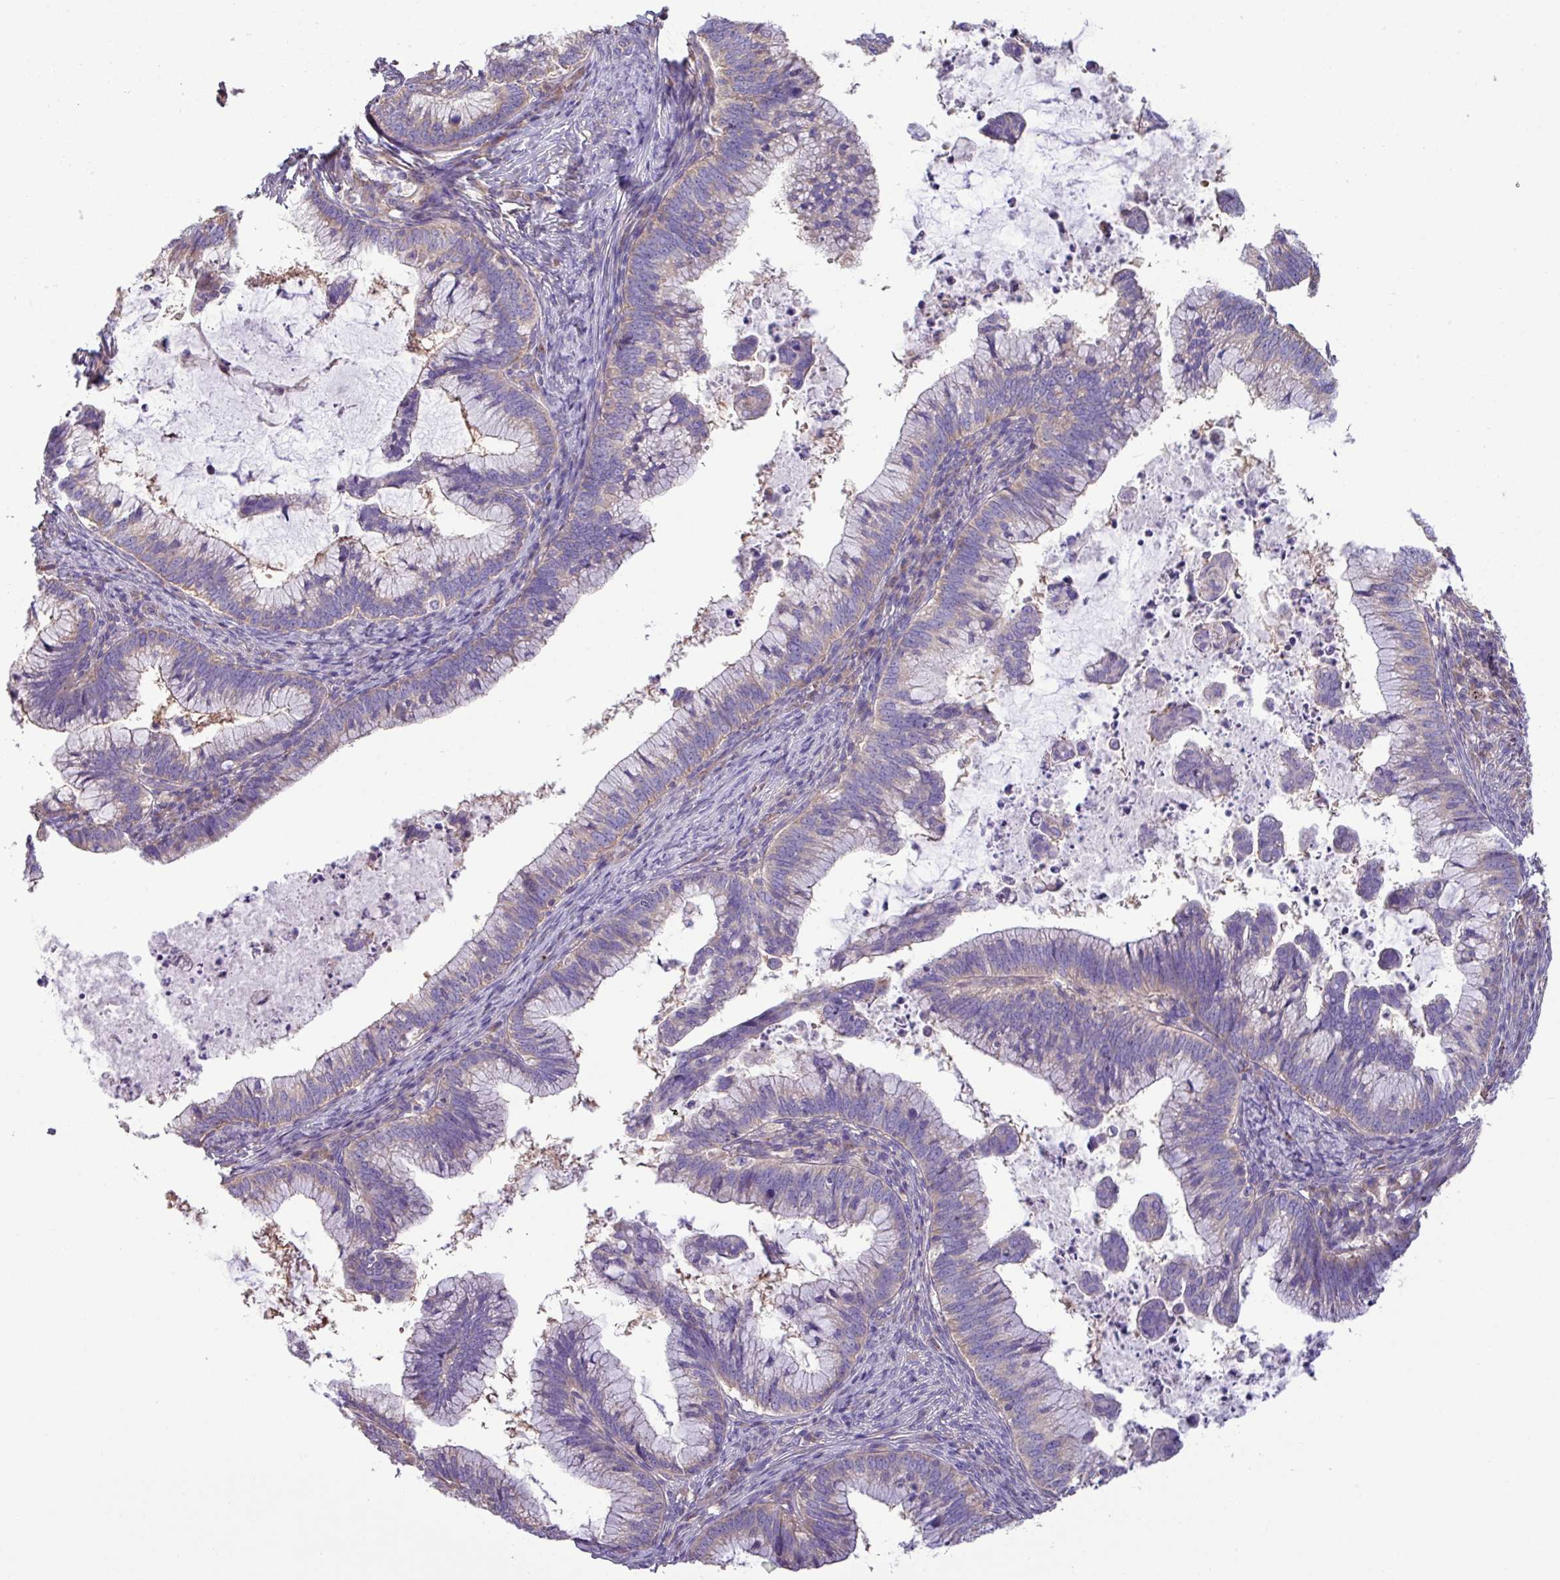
{"staining": {"intensity": "weak", "quantity": "25%-75%", "location": "cytoplasmic/membranous"}, "tissue": "cervical cancer", "cell_type": "Tumor cells", "image_type": "cancer", "snomed": [{"axis": "morphology", "description": "Adenocarcinoma, NOS"}, {"axis": "topography", "description": "Cervix"}], "caption": "Tumor cells show weak cytoplasmic/membranous positivity in about 25%-75% of cells in cervical cancer (adenocarcinoma).", "gene": "PPM1J", "patient": {"sex": "female", "age": 36}}